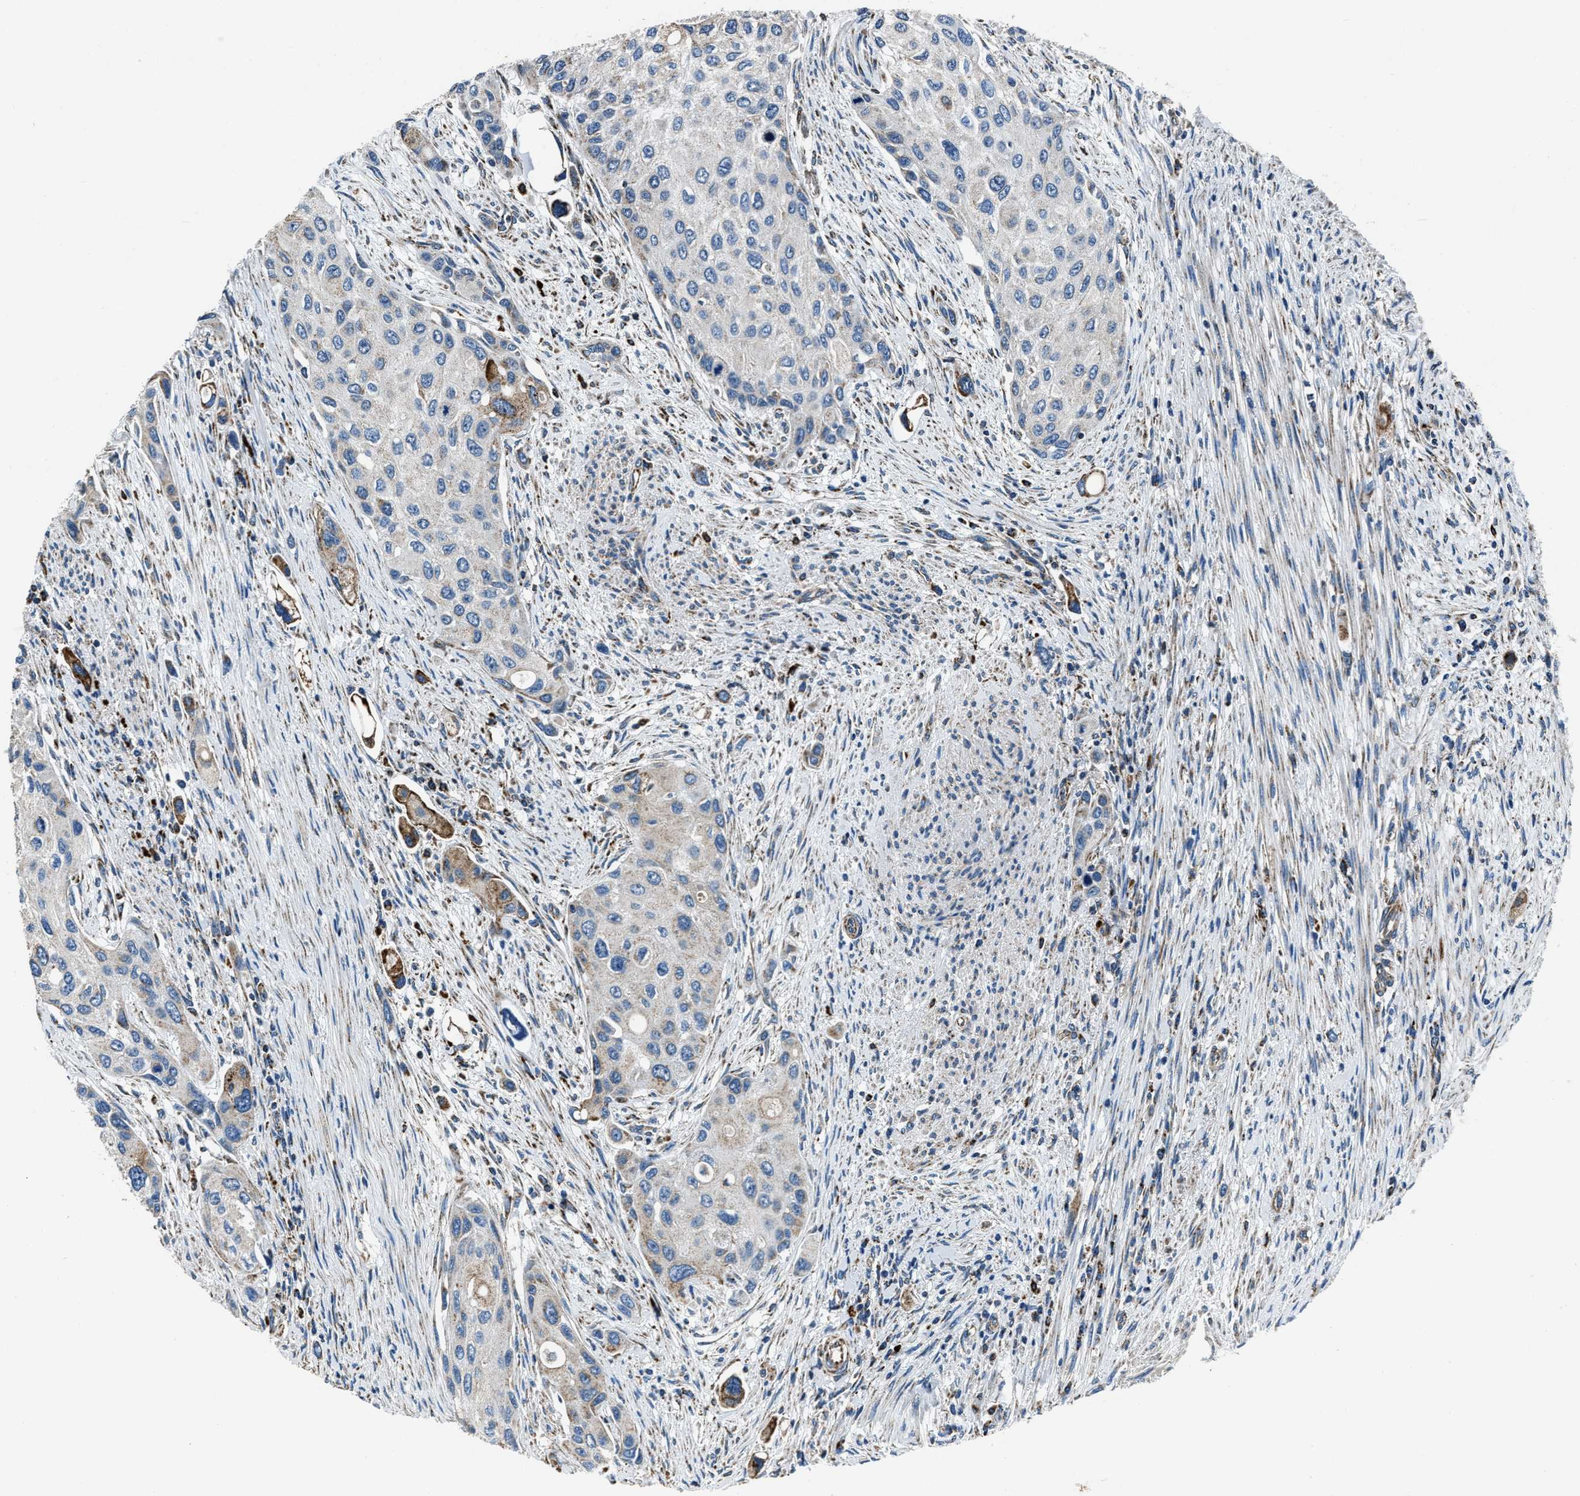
{"staining": {"intensity": "weak", "quantity": "<25%", "location": "cytoplasmic/membranous"}, "tissue": "urothelial cancer", "cell_type": "Tumor cells", "image_type": "cancer", "snomed": [{"axis": "morphology", "description": "Urothelial carcinoma, High grade"}, {"axis": "topography", "description": "Urinary bladder"}], "caption": "Tumor cells show no significant protein expression in urothelial cancer.", "gene": "OGDH", "patient": {"sex": "female", "age": 56}}